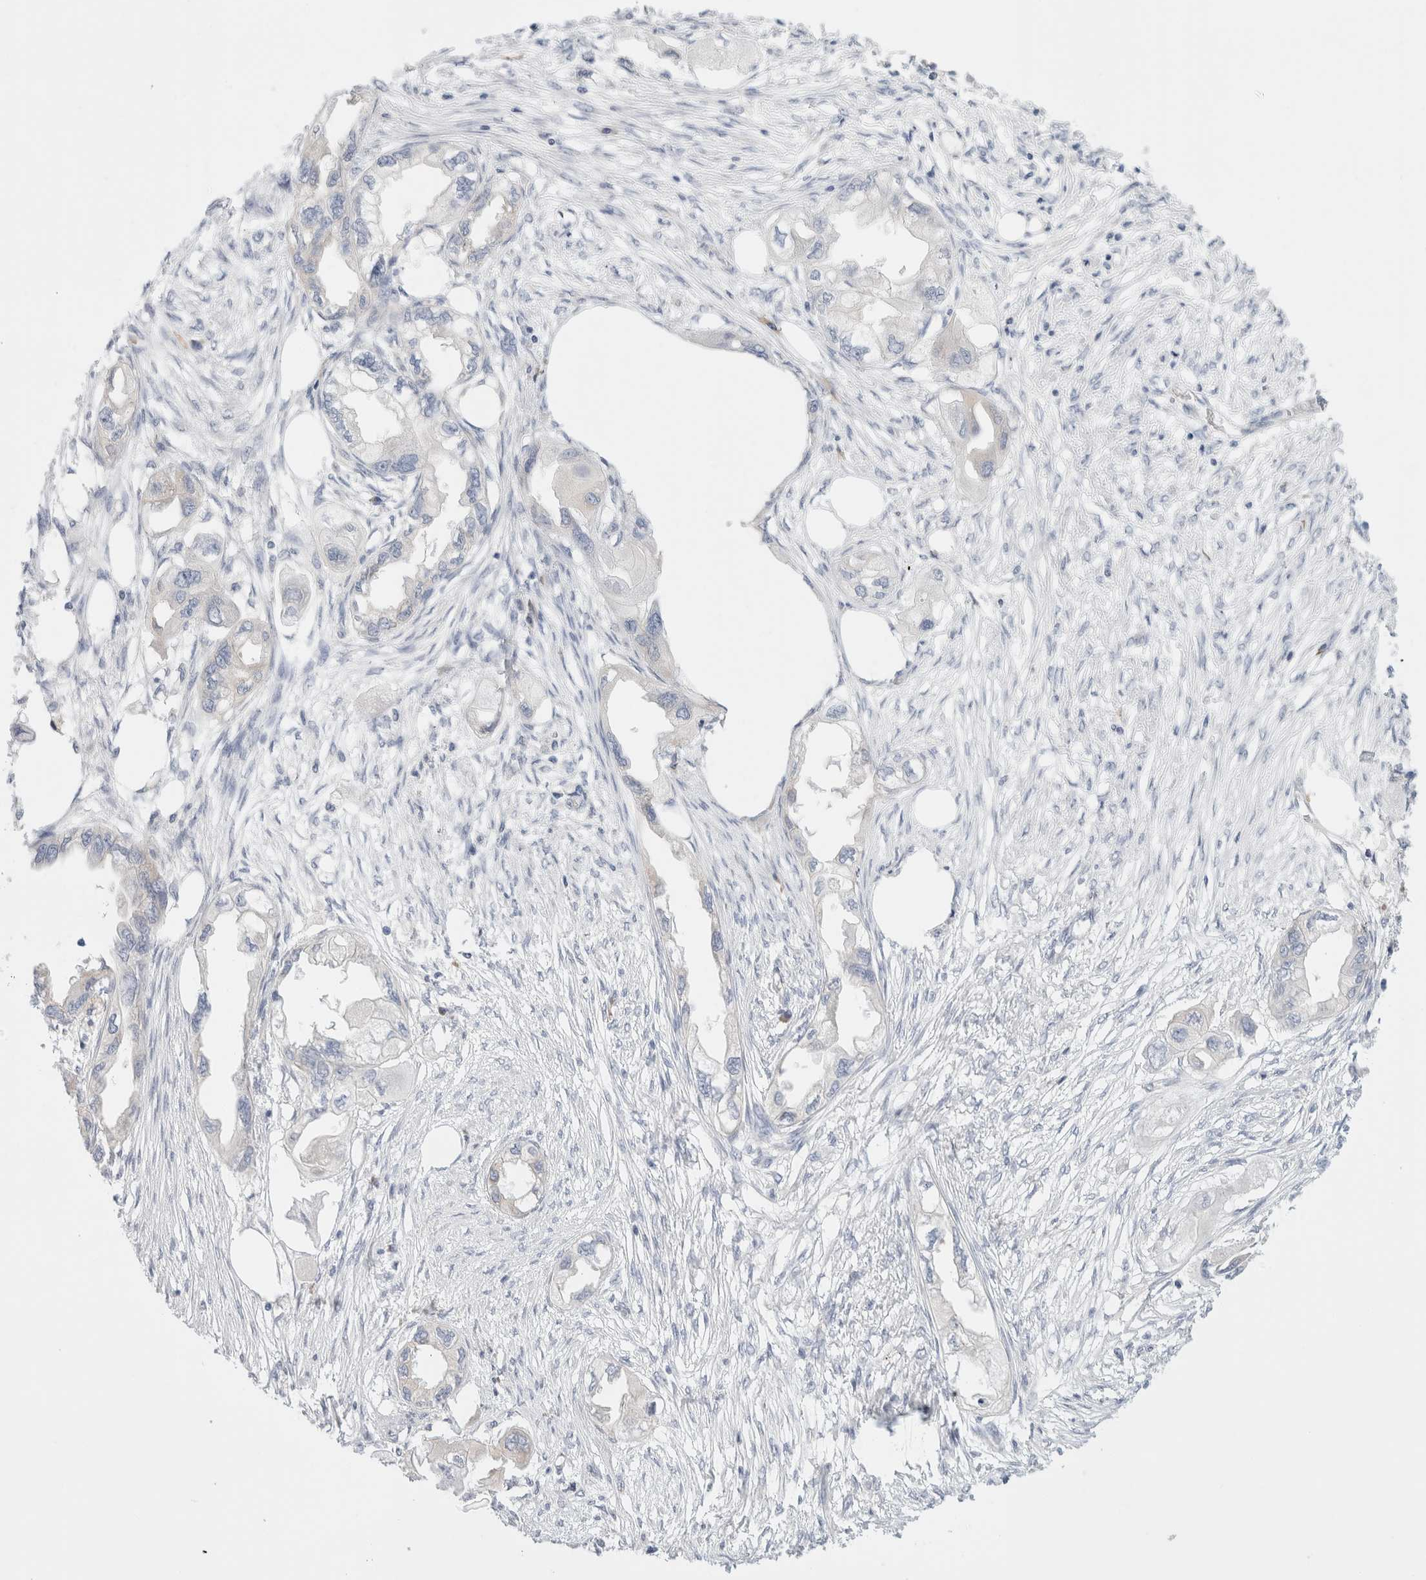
{"staining": {"intensity": "negative", "quantity": "none", "location": "none"}, "tissue": "endometrial cancer", "cell_type": "Tumor cells", "image_type": "cancer", "snomed": [{"axis": "morphology", "description": "Adenocarcinoma, NOS"}, {"axis": "morphology", "description": "Adenocarcinoma, metastatic, NOS"}, {"axis": "topography", "description": "Adipose tissue"}, {"axis": "topography", "description": "Endometrium"}], "caption": "Tumor cells show no significant protein staining in endometrial metastatic adenocarcinoma. (IHC, brightfield microscopy, high magnification).", "gene": "CSK", "patient": {"sex": "female", "age": 67}}